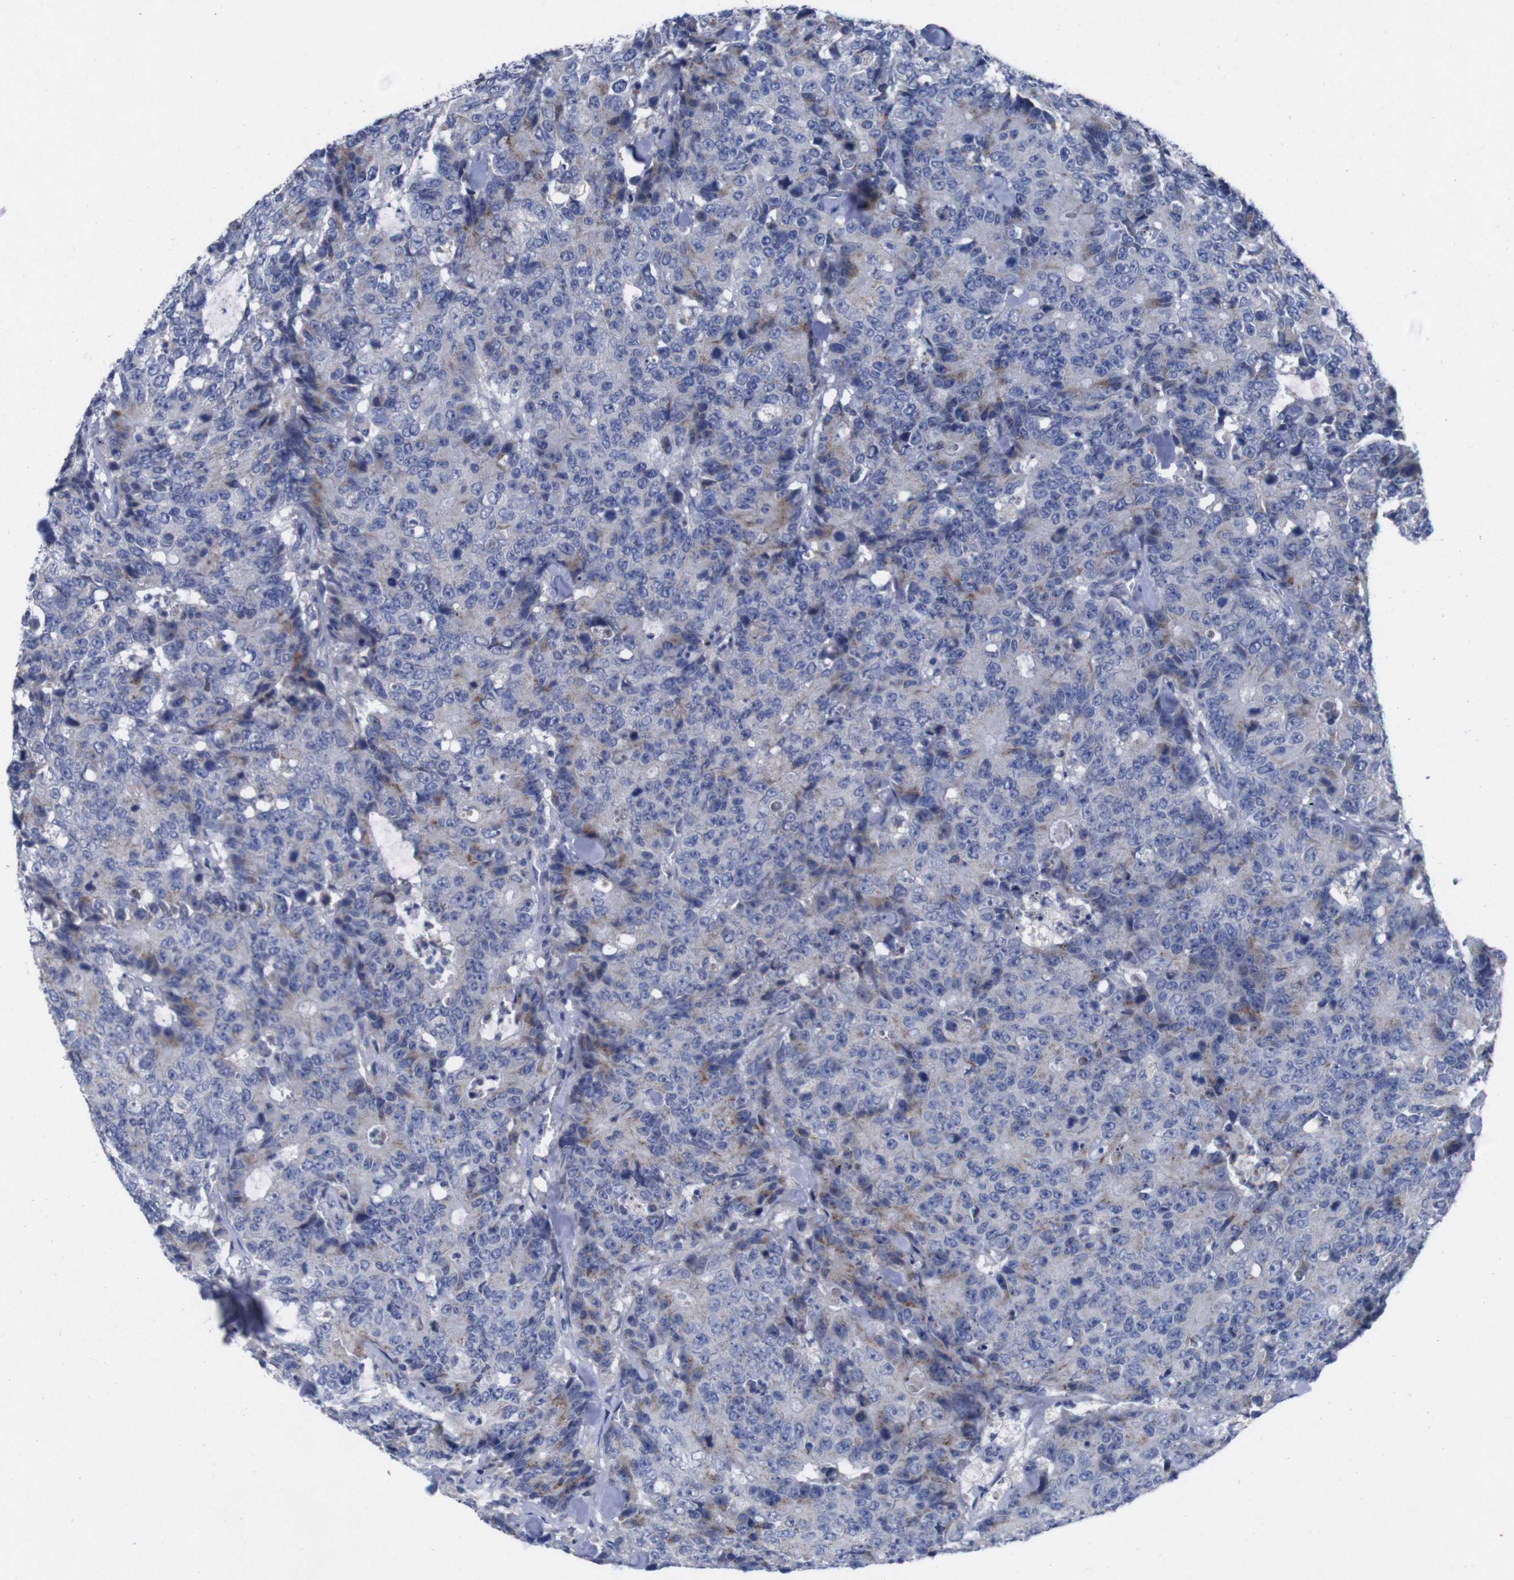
{"staining": {"intensity": "moderate", "quantity": "<25%", "location": "cytoplasmic/membranous"}, "tissue": "colorectal cancer", "cell_type": "Tumor cells", "image_type": "cancer", "snomed": [{"axis": "morphology", "description": "Adenocarcinoma, NOS"}, {"axis": "topography", "description": "Colon"}], "caption": "Immunohistochemical staining of human colorectal cancer (adenocarcinoma) shows low levels of moderate cytoplasmic/membranous protein expression in approximately <25% of tumor cells.", "gene": "IRF4", "patient": {"sex": "female", "age": 86}}